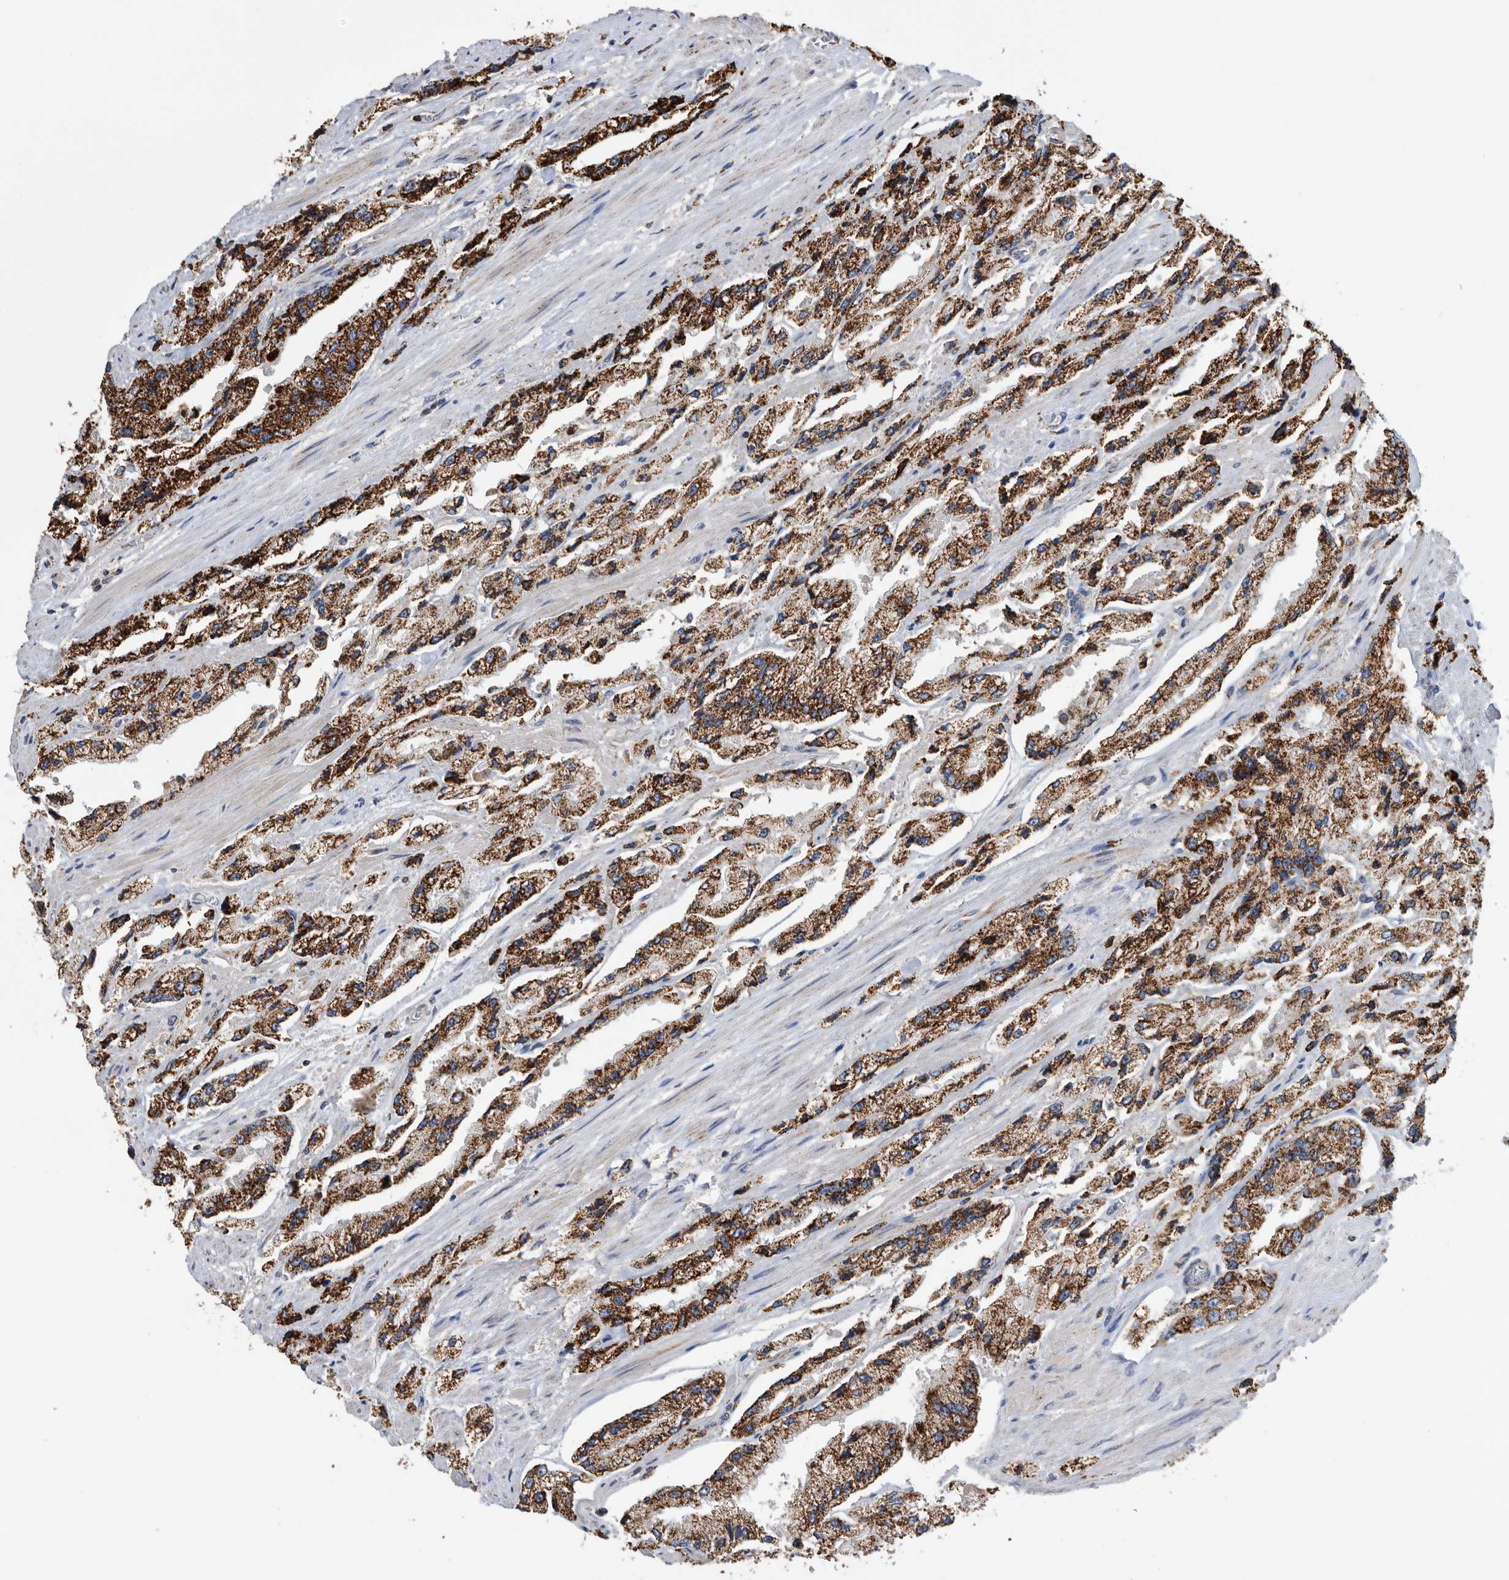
{"staining": {"intensity": "strong", "quantity": ">75%", "location": "cytoplasmic/membranous"}, "tissue": "prostate cancer", "cell_type": "Tumor cells", "image_type": "cancer", "snomed": [{"axis": "morphology", "description": "Adenocarcinoma, High grade"}, {"axis": "topography", "description": "Prostate"}], "caption": "Immunohistochemical staining of prostate high-grade adenocarcinoma reveals strong cytoplasmic/membranous protein positivity in about >75% of tumor cells. Immunohistochemistry stains the protein of interest in brown and the nuclei are stained blue.", "gene": "WFDC1", "patient": {"sex": "male", "age": 58}}